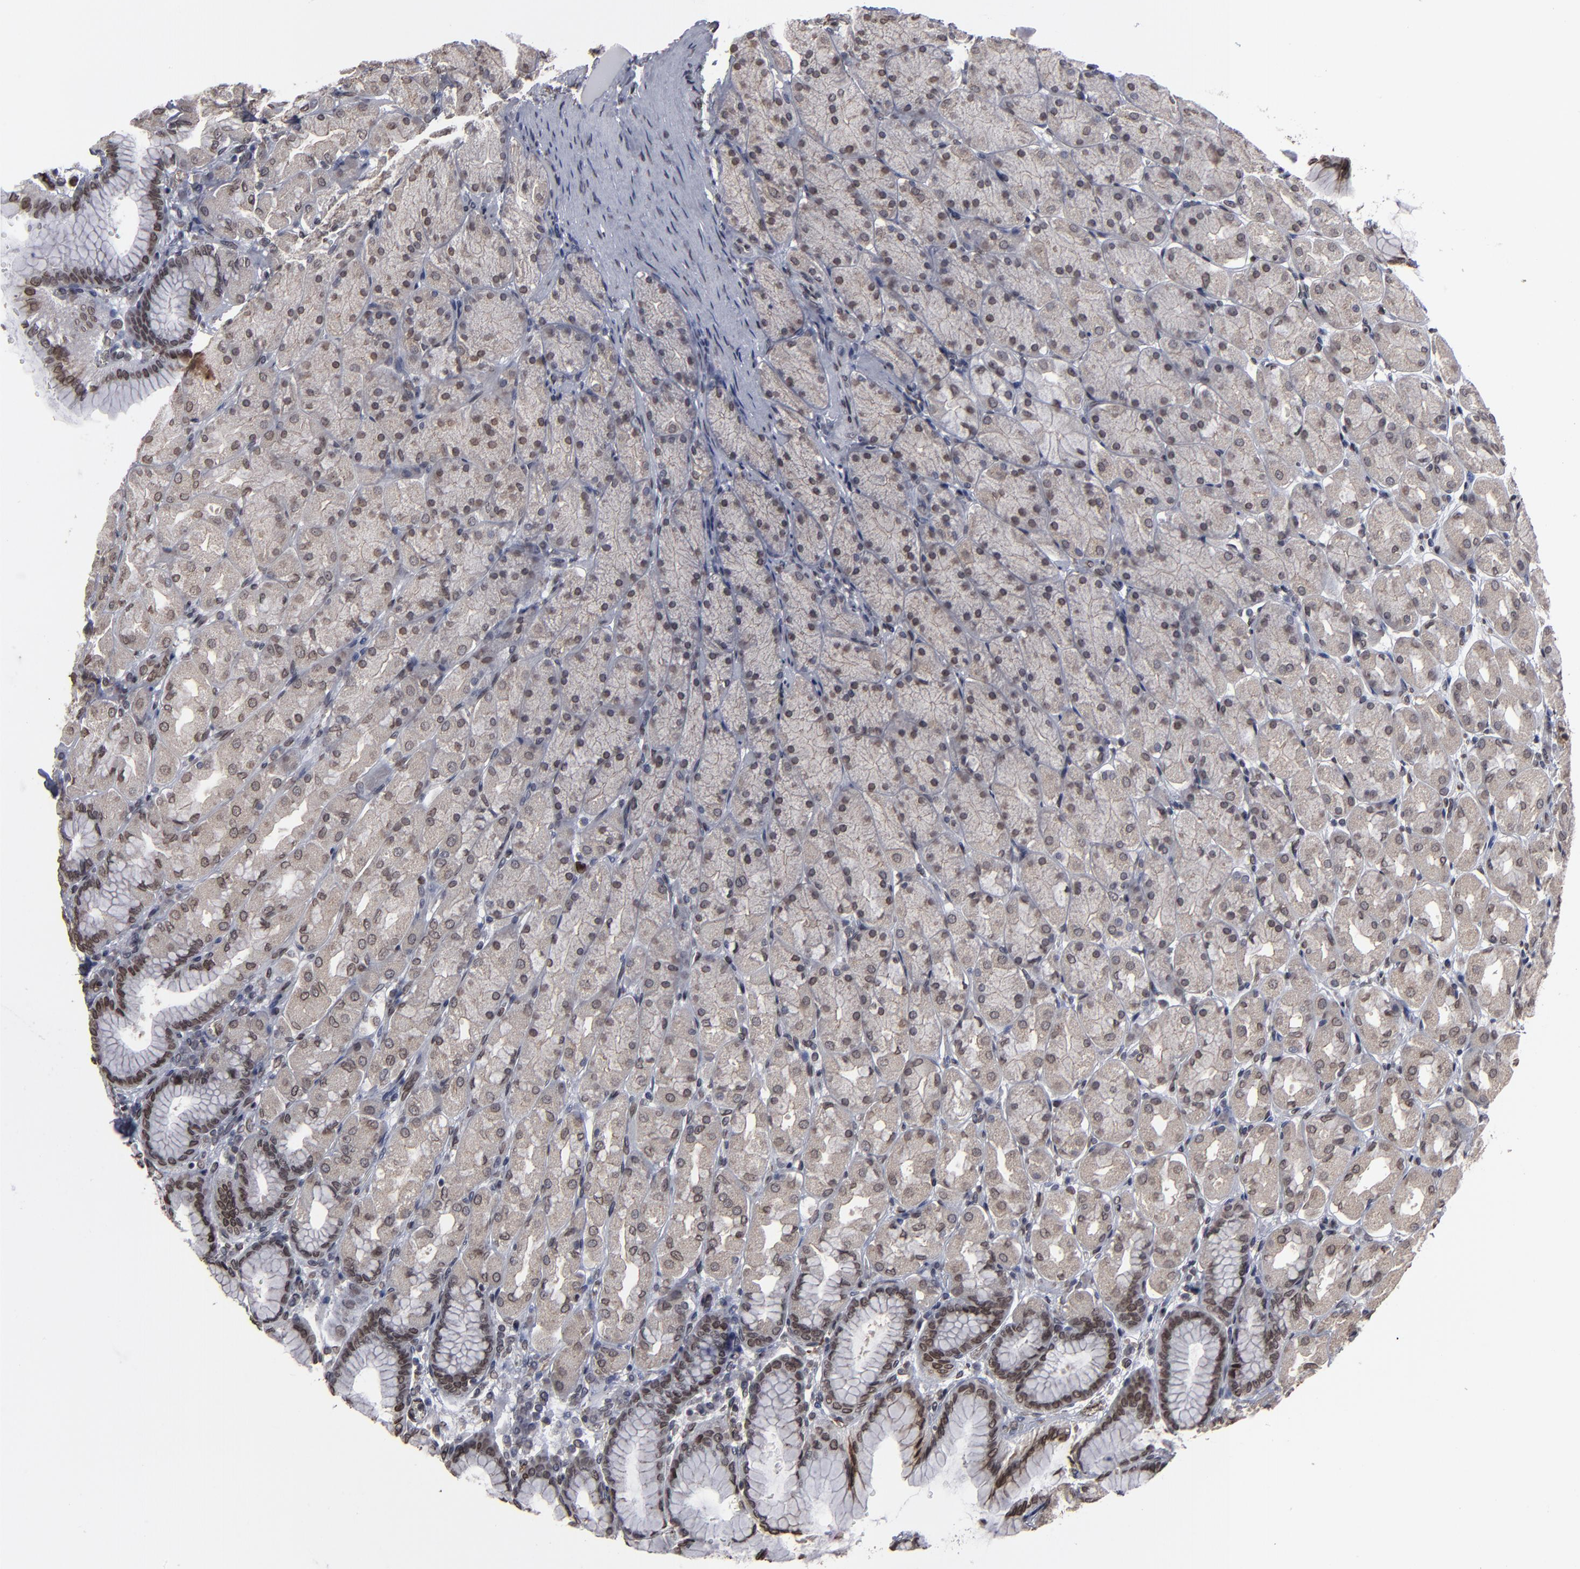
{"staining": {"intensity": "moderate", "quantity": "25%-75%", "location": "nuclear"}, "tissue": "stomach", "cell_type": "Glandular cells", "image_type": "normal", "snomed": [{"axis": "morphology", "description": "Normal tissue, NOS"}, {"axis": "topography", "description": "Stomach, upper"}], "caption": "This image displays normal stomach stained with immunohistochemistry (IHC) to label a protein in brown. The nuclear of glandular cells show moderate positivity for the protein. Nuclei are counter-stained blue.", "gene": "BAZ1A", "patient": {"sex": "female", "age": 56}}